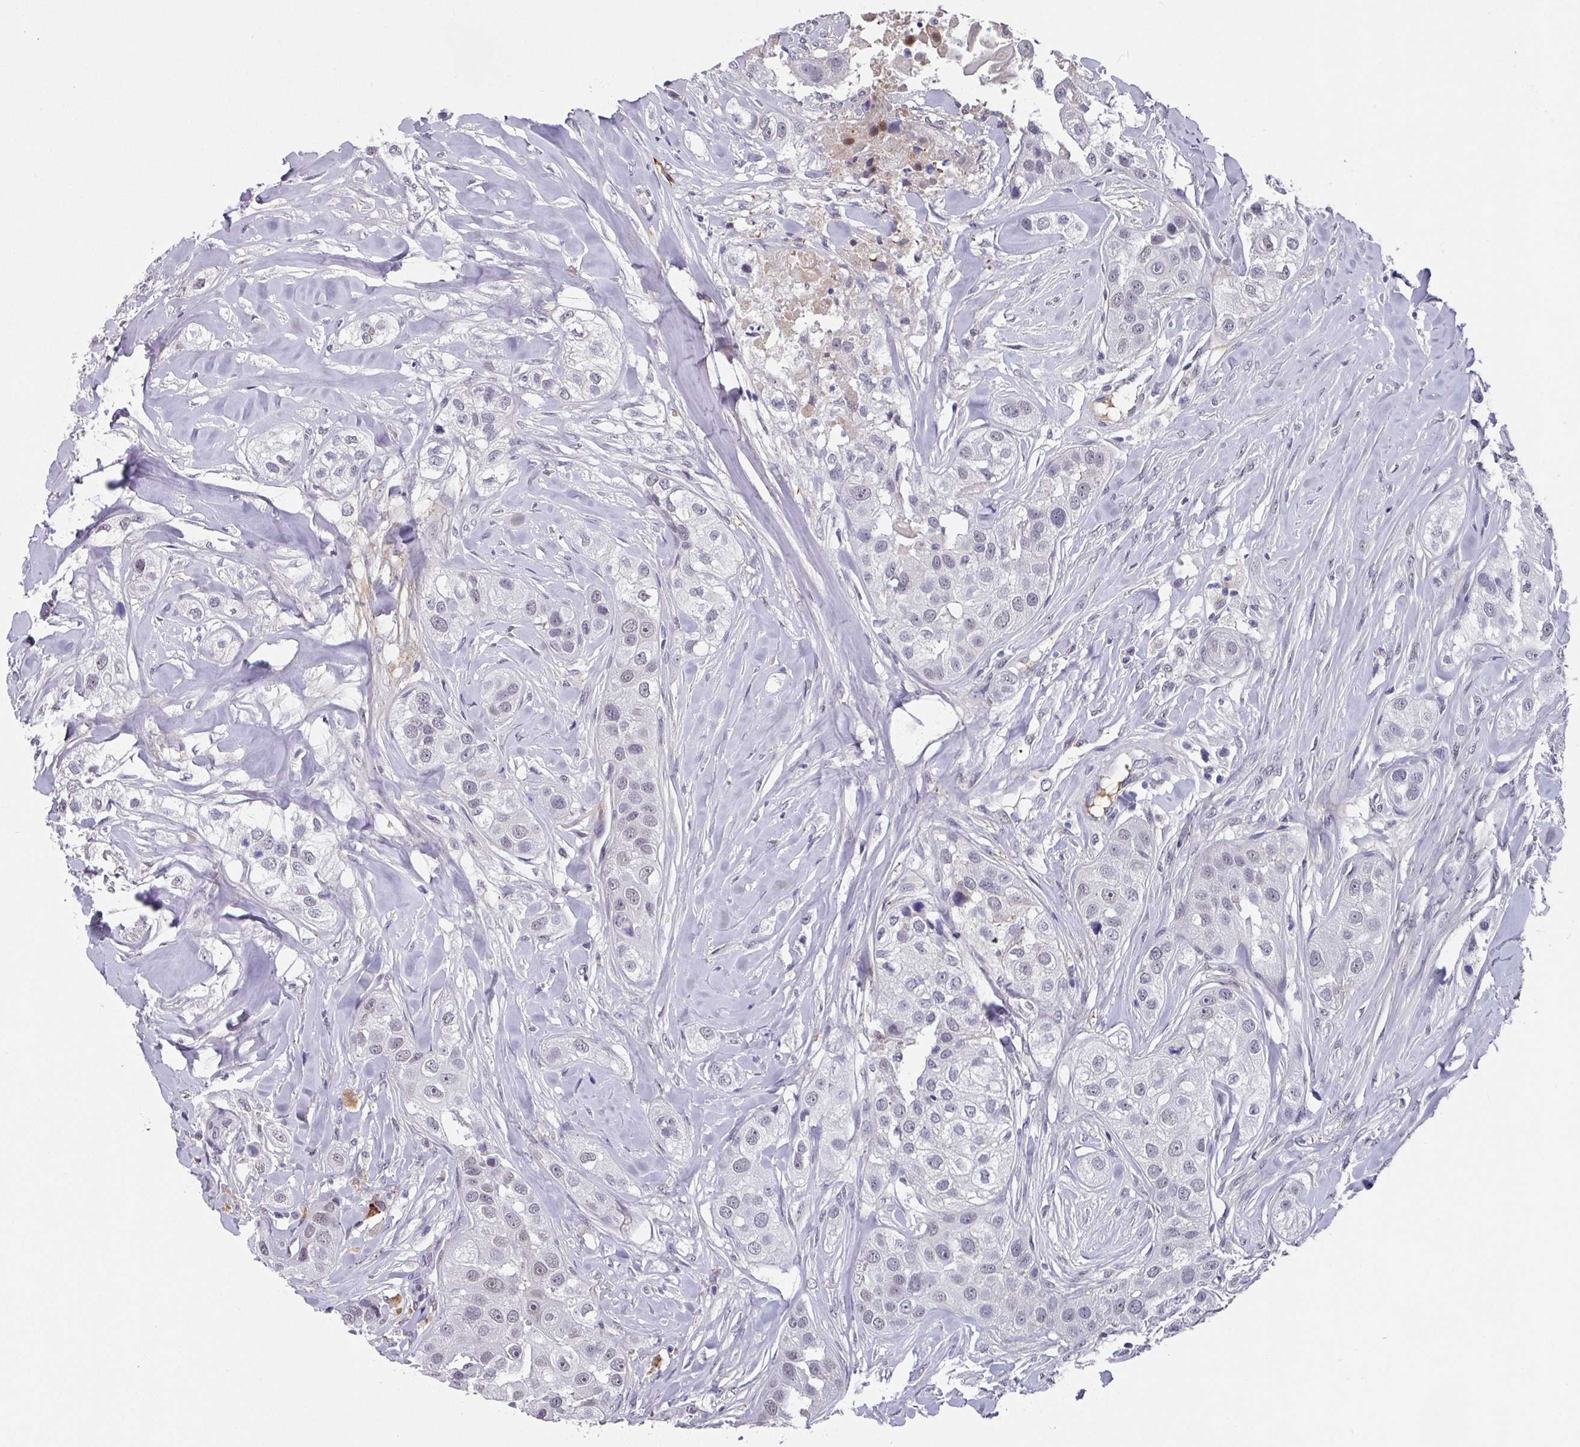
{"staining": {"intensity": "weak", "quantity": "<25%", "location": "nuclear"}, "tissue": "head and neck cancer", "cell_type": "Tumor cells", "image_type": "cancer", "snomed": [{"axis": "morphology", "description": "Normal tissue, NOS"}, {"axis": "morphology", "description": "Squamous cell carcinoma, NOS"}, {"axis": "topography", "description": "Skeletal muscle"}, {"axis": "topography", "description": "Head-Neck"}], "caption": "IHC image of neoplastic tissue: head and neck cancer stained with DAB shows no significant protein staining in tumor cells.", "gene": "C1QB", "patient": {"sex": "male", "age": 51}}